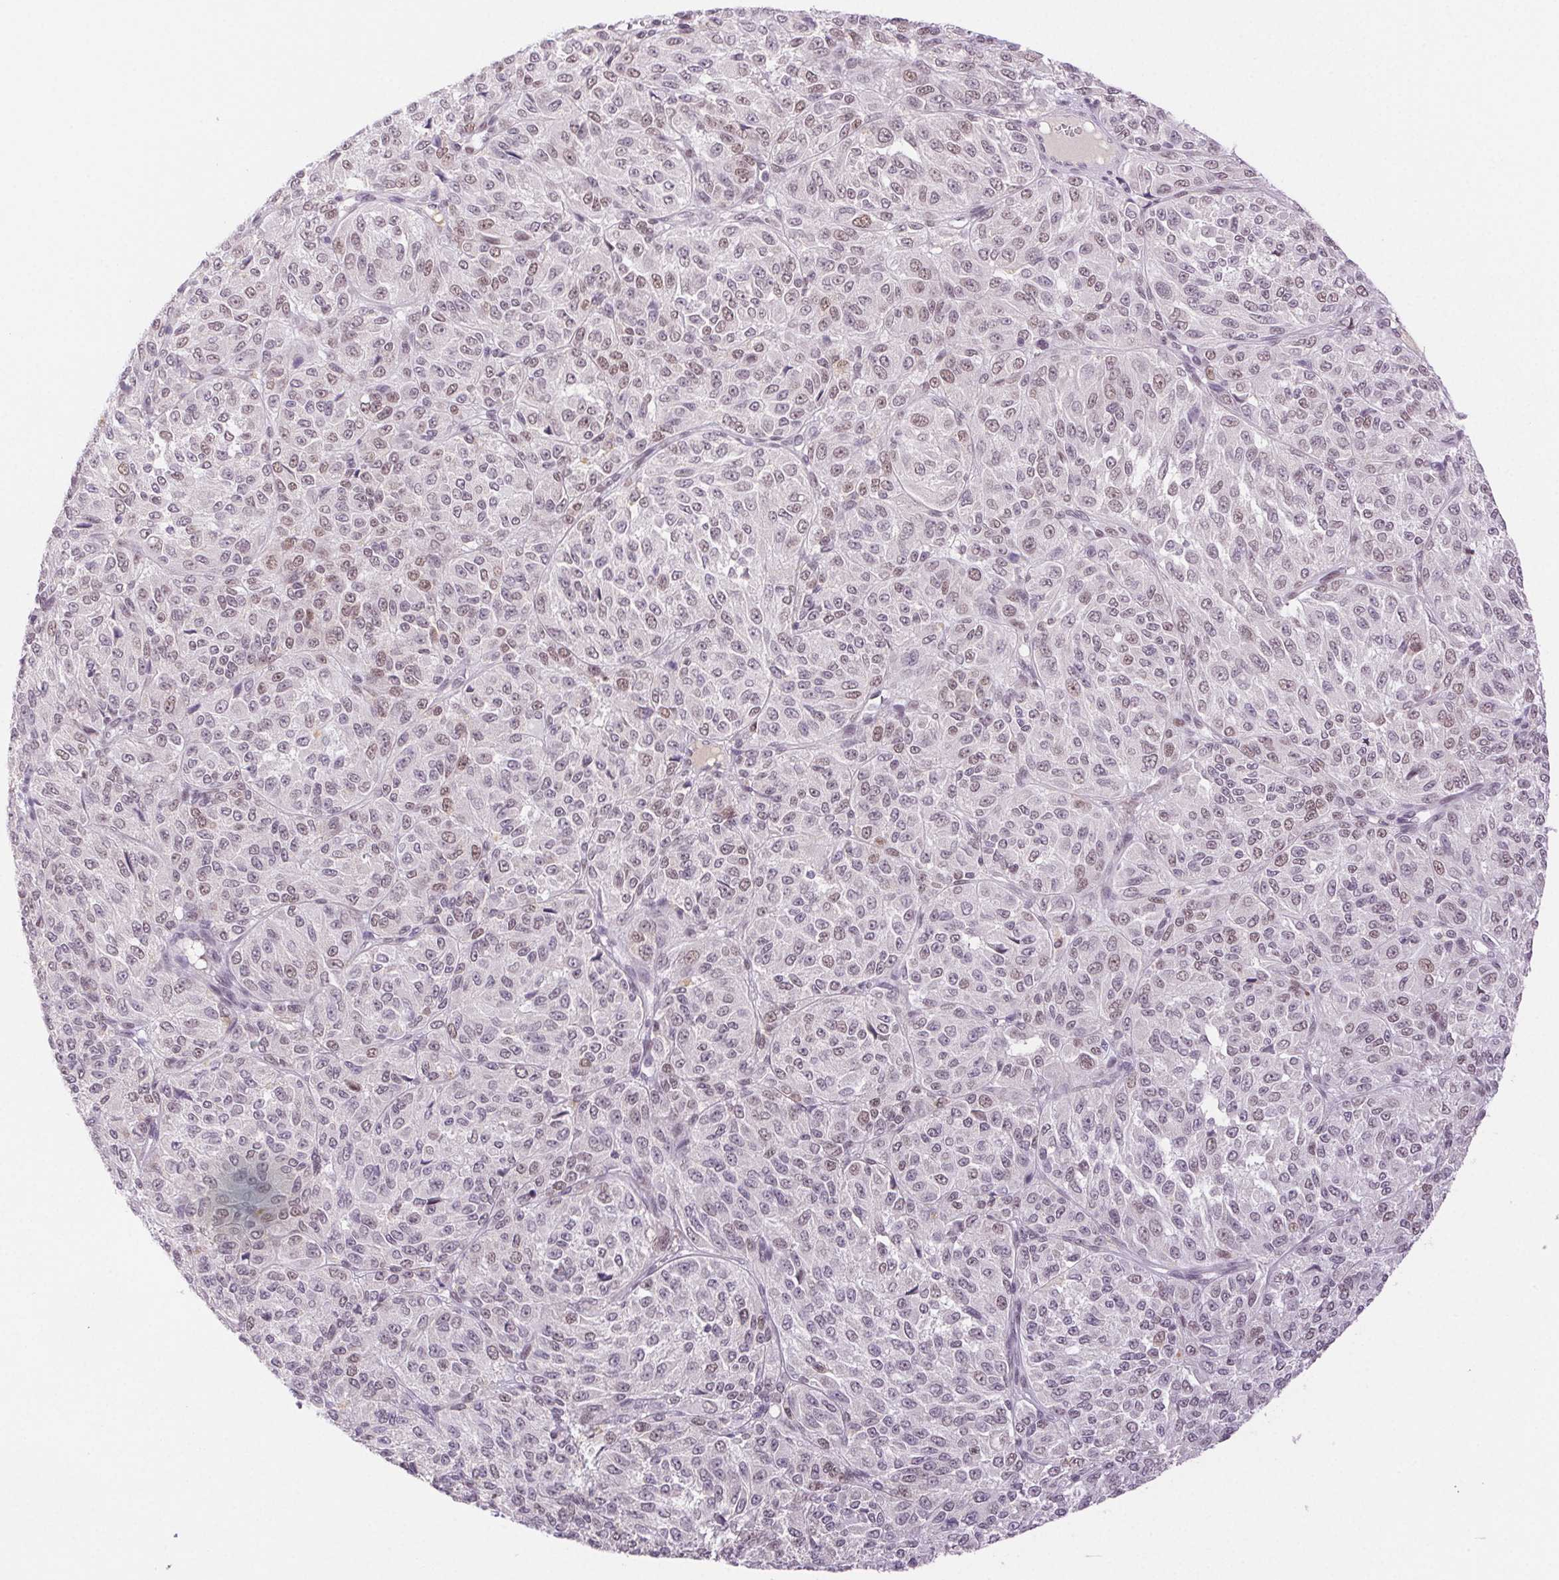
{"staining": {"intensity": "moderate", "quantity": "25%-75%", "location": "nuclear"}, "tissue": "melanoma", "cell_type": "Tumor cells", "image_type": "cancer", "snomed": [{"axis": "morphology", "description": "Malignant melanoma, Metastatic site"}, {"axis": "topography", "description": "Brain"}], "caption": "This photomicrograph exhibits IHC staining of human malignant melanoma (metastatic site), with medium moderate nuclear expression in about 25%-75% of tumor cells.", "gene": "H2AZ2", "patient": {"sex": "female", "age": 56}}